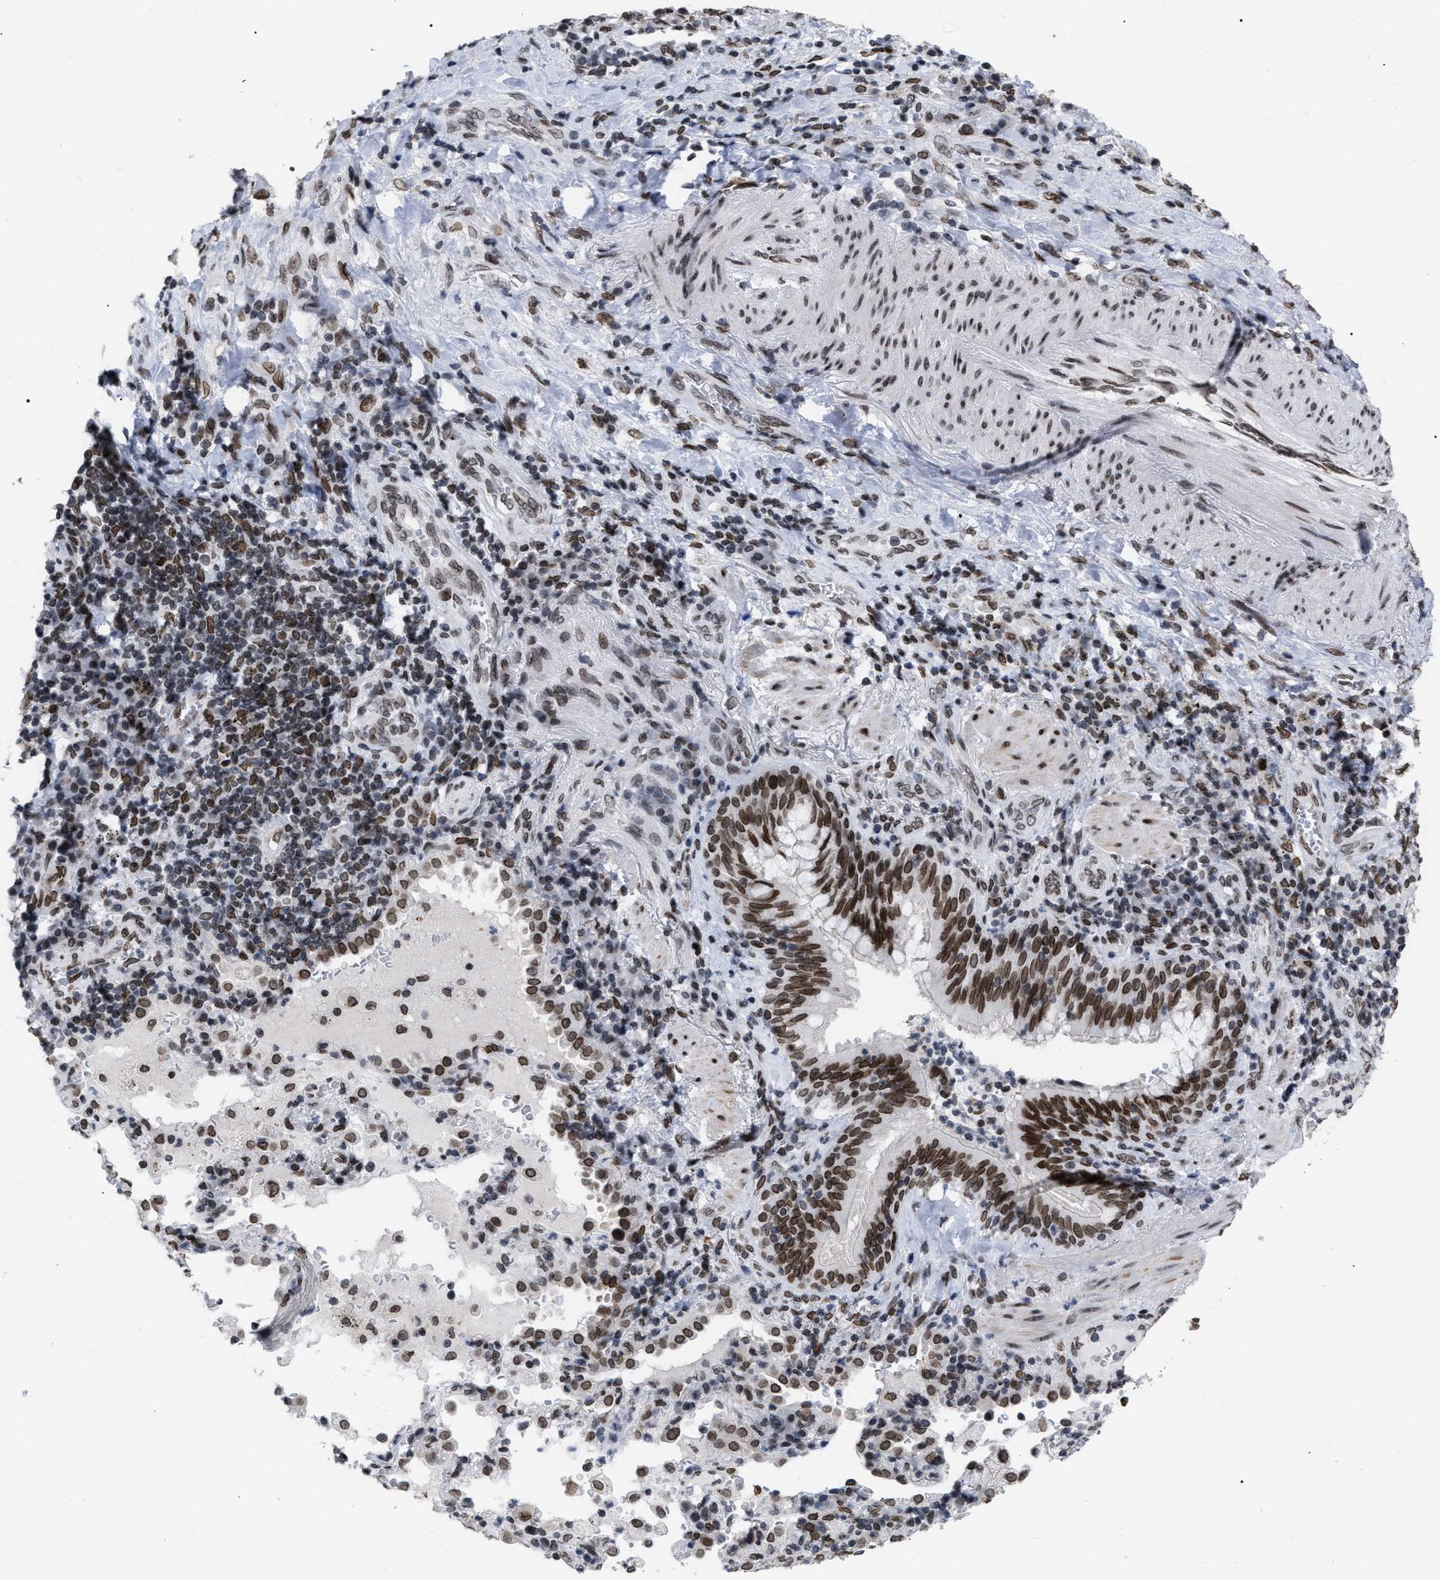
{"staining": {"intensity": "moderate", "quantity": ">75%", "location": "nuclear"}, "tissue": "lung cancer", "cell_type": "Tumor cells", "image_type": "cancer", "snomed": [{"axis": "morphology", "description": "Adenocarcinoma, NOS"}, {"axis": "topography", "description": "Lung"}], "caption": "Immunohistochemistry image of neoplastic tissue: human lung adenocarcinoma stained using immunohistochemistry (IHC) exhibits medium levels of moderate protein expression localized specifically in the nuclear of tumor cells, appearing as a nuclear brown color.", "gene": "TPR", "patient": {"sex": "male", "age": 64}}